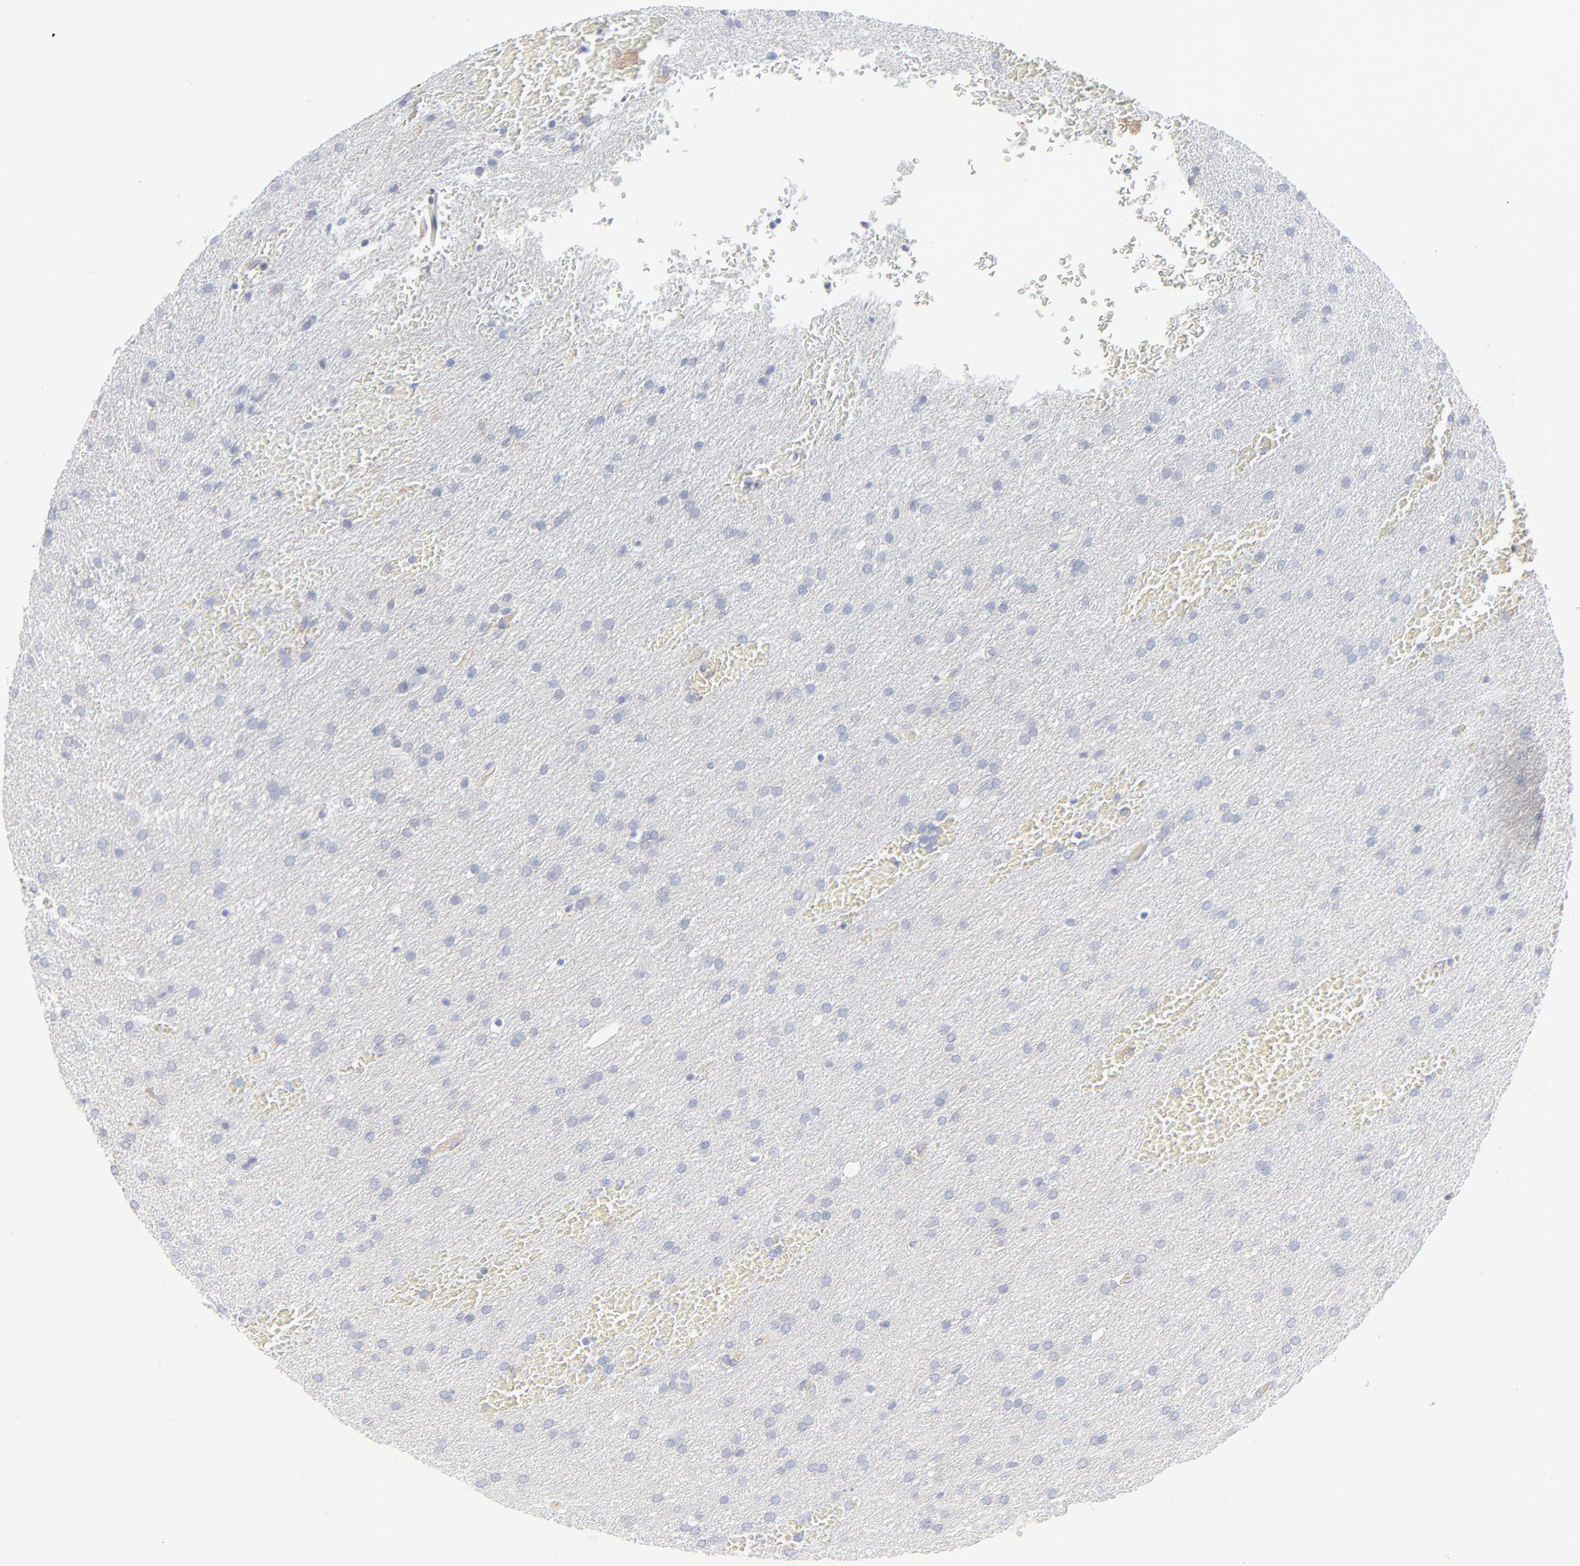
{"staining": {"intensity": "negative", "quantity": "none", "location": "none"}, "tissue": "glioma", "cell_type": "Tumor cells", "image_type": "cancer", "snomed": [{"axis": "morphology", "description": "Glioma, malignant, Low grade"}, {"axis": "topography", "description": "Brain"}], "caption": "The photomicrograph shows no staining of tumor cells in malignant low-grade glioma. The staining is performed using DAB (3,3'-diaminobenzidine) brown chromogen with nuclei counter-stained in using hematoxylin.", "gene": "ITGA5", "patient": {"sex": "female", "age": 32}}